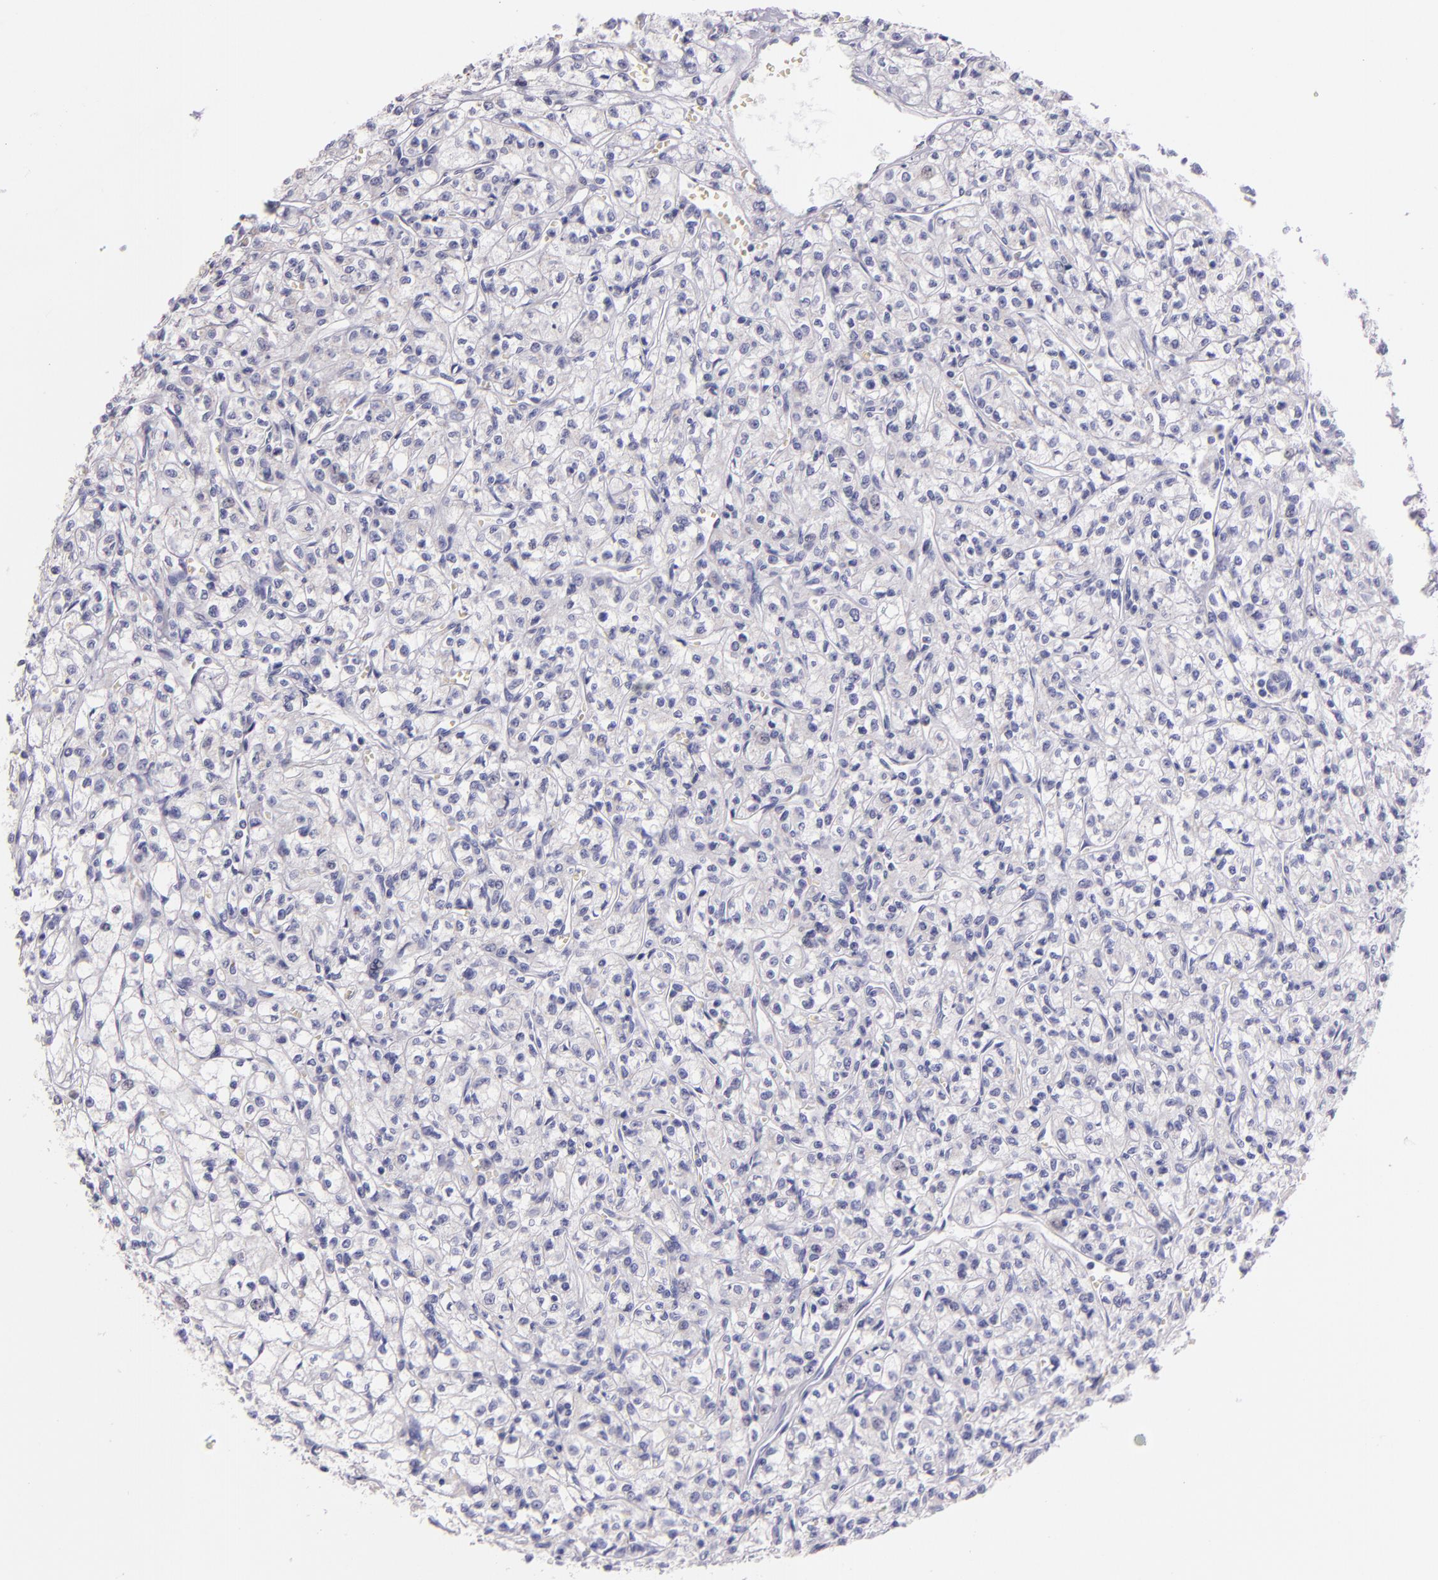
{"staining": {"intensity": "negative", "quantity": "none", "location": "none"}, "tissue": "renal cancer", "cell_type": "Tumor cells", "image_type": "cancer", "snomed": [{"axis": "morphology", "description": "Adenocarcinoma, NOS"}, {"axis": "topography", "description": "Kidney"}], "caption": "IHC histopathology image of adenocarcinoma (renal) stained for a protein (brown), which exhibits no staining in tumor cells.", "gene": "MUC5AC", "patient": {"sex": "male", "age": 61}}